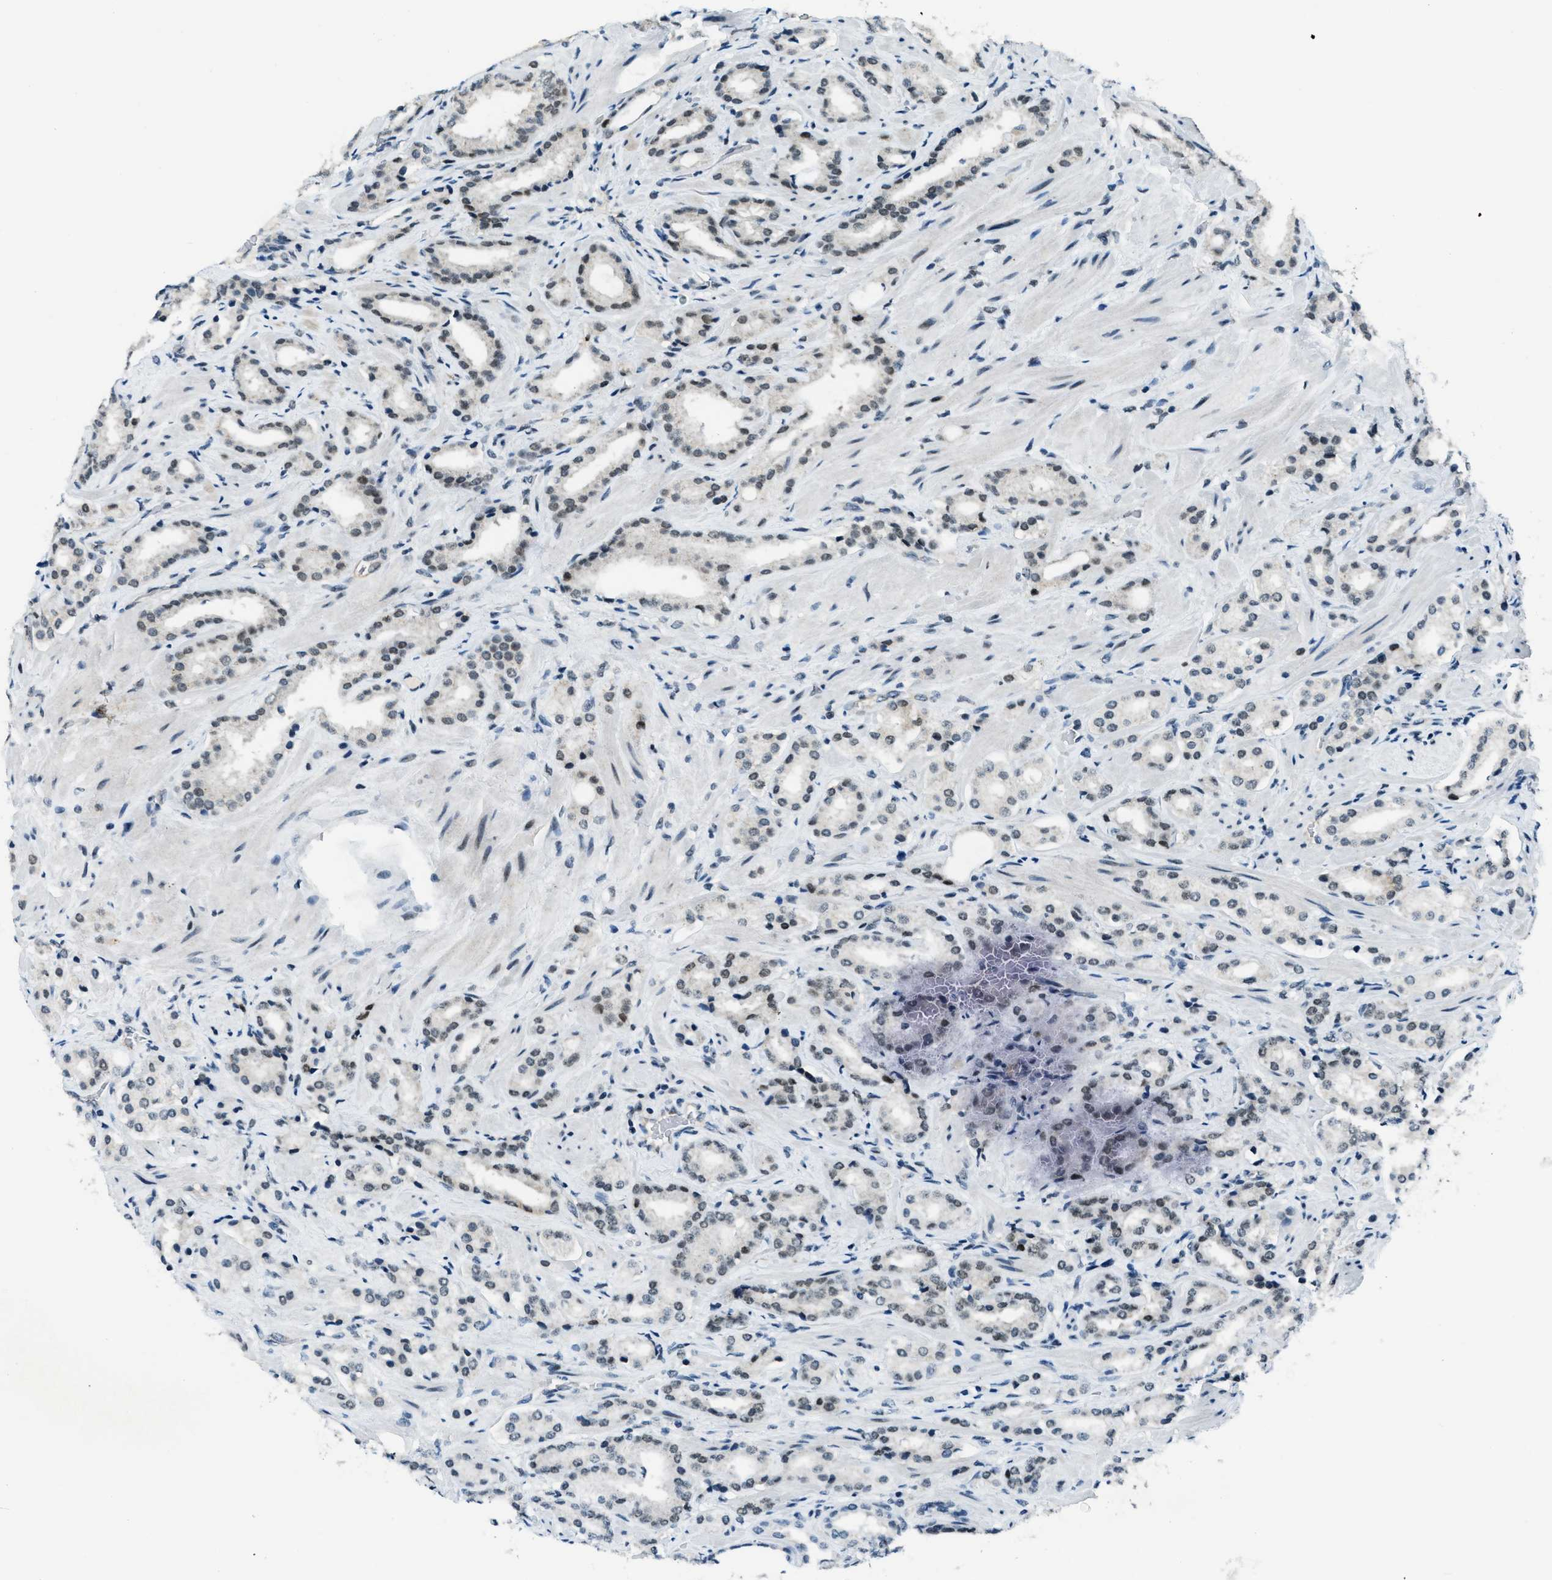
{"staining": {"intensity": "negative", "quantity": "none", "location": "none"}, "tissue": "prostate cancer", "cell_type": "Tumor cells", "image_type": "cancer", "snomed": [{"axis": "morphology", "description": "Adenocarcinoma, High grade"}, {"axis": "topography", "description": "Prostate"}], "caption": "IHC micrograph of human prostate cancer (high-grade adenocarcinoma) stained for a protein (brown), which displays no expression in tumor cells.", "gene": "KLF6", "patient": {"sex": "male", "age": 64}}